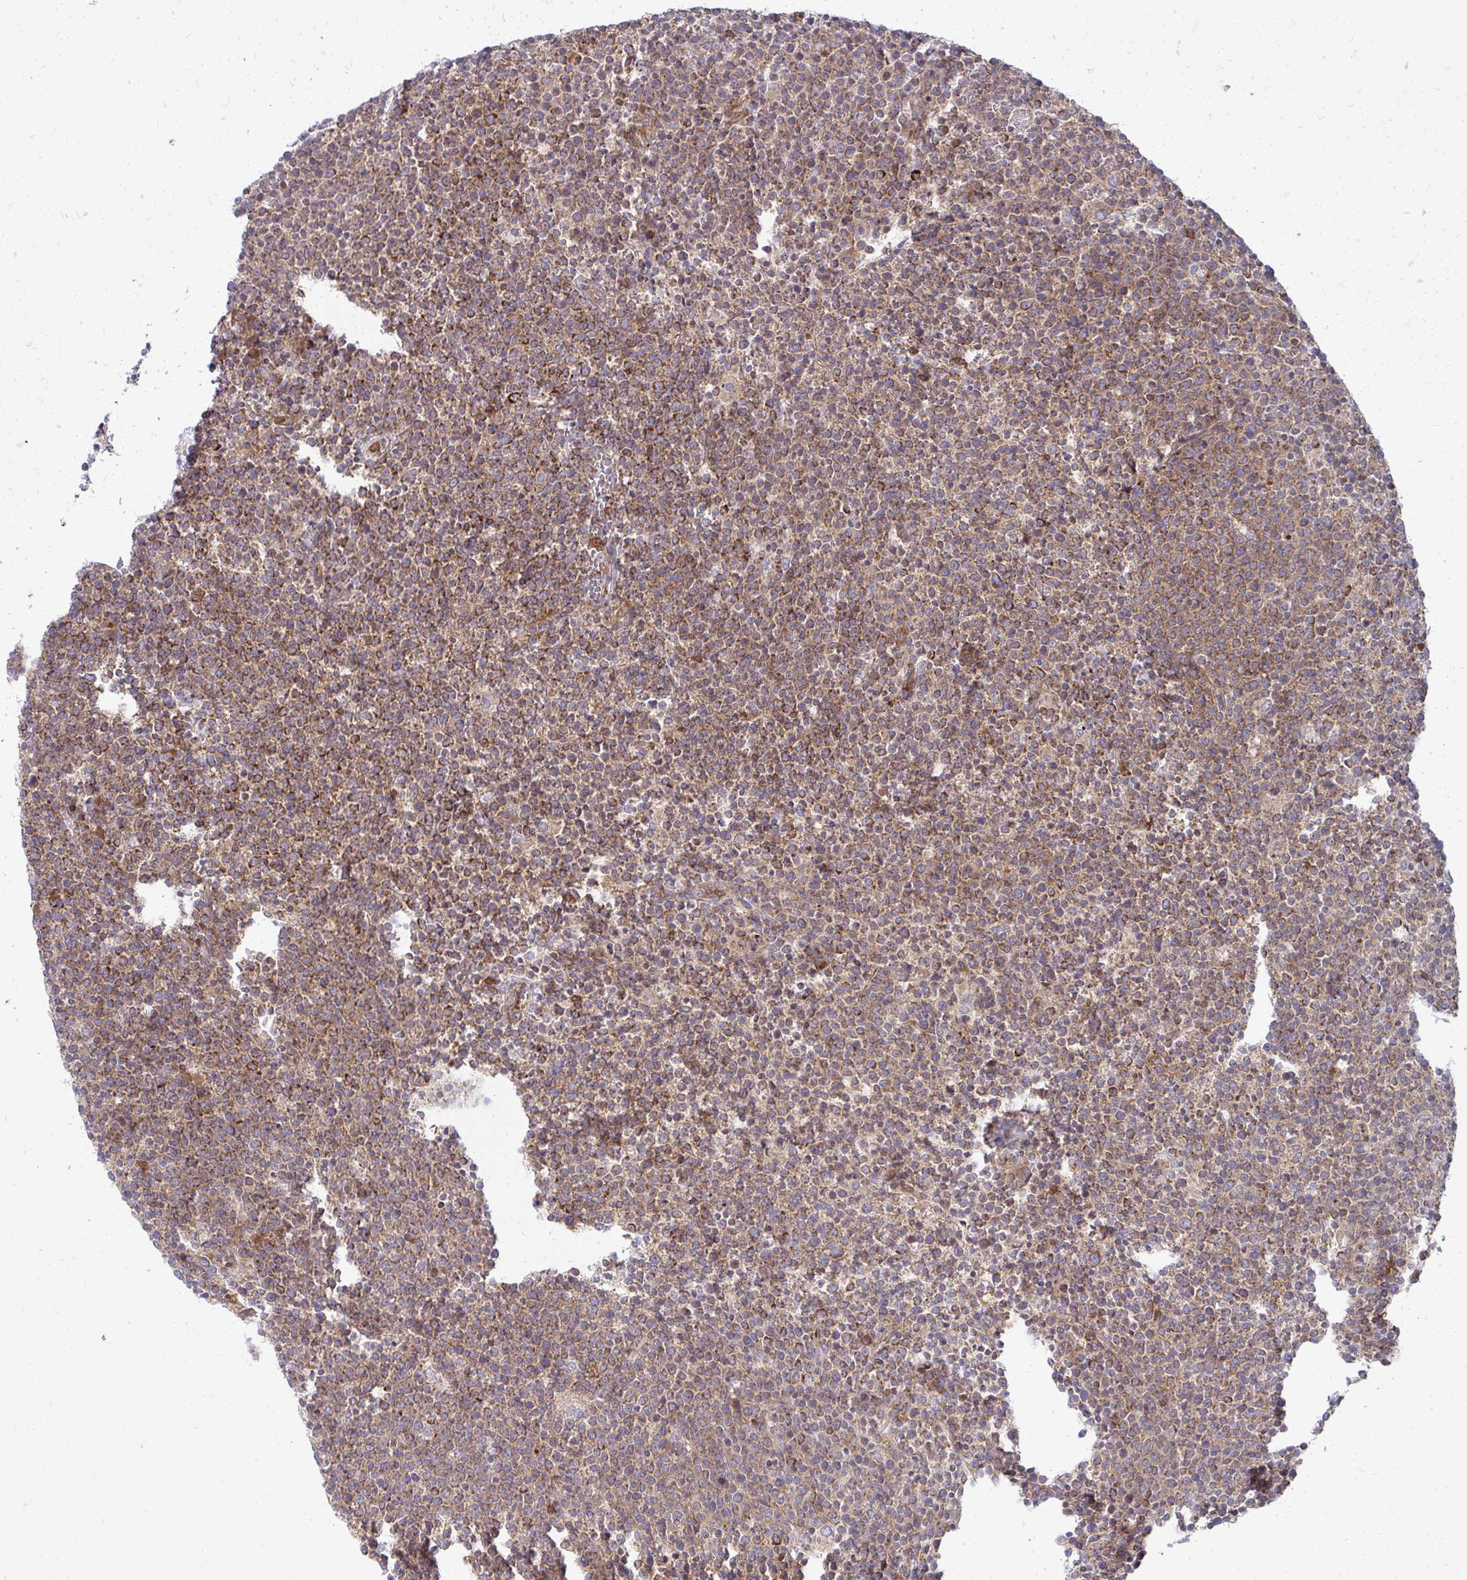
{"staining": {"intensity": "moderate", "quantity": ">75%", "location": "cytoplasmic/membranous"}, "tissue": "lymphoma", "cell_type": "Tumor cells", "image_type": "cancer", "snomed": [{"axis": "morphology", "description": "Malignant lymphoma, non-Hodgkin's type, High grade"}, {"axis": "topography", "description": "Lymph node"}], "caption": "Lymphoma was stained to show a protein in brown. There is medium levels of moderate cytoplasmic/membranous expression in about >75% of tumor cells. (DAB IHC, brown staining for protein, blue staining for nuclei).", "gene": "ASAP1", "patient": {"sex": "male", "age": 61}}